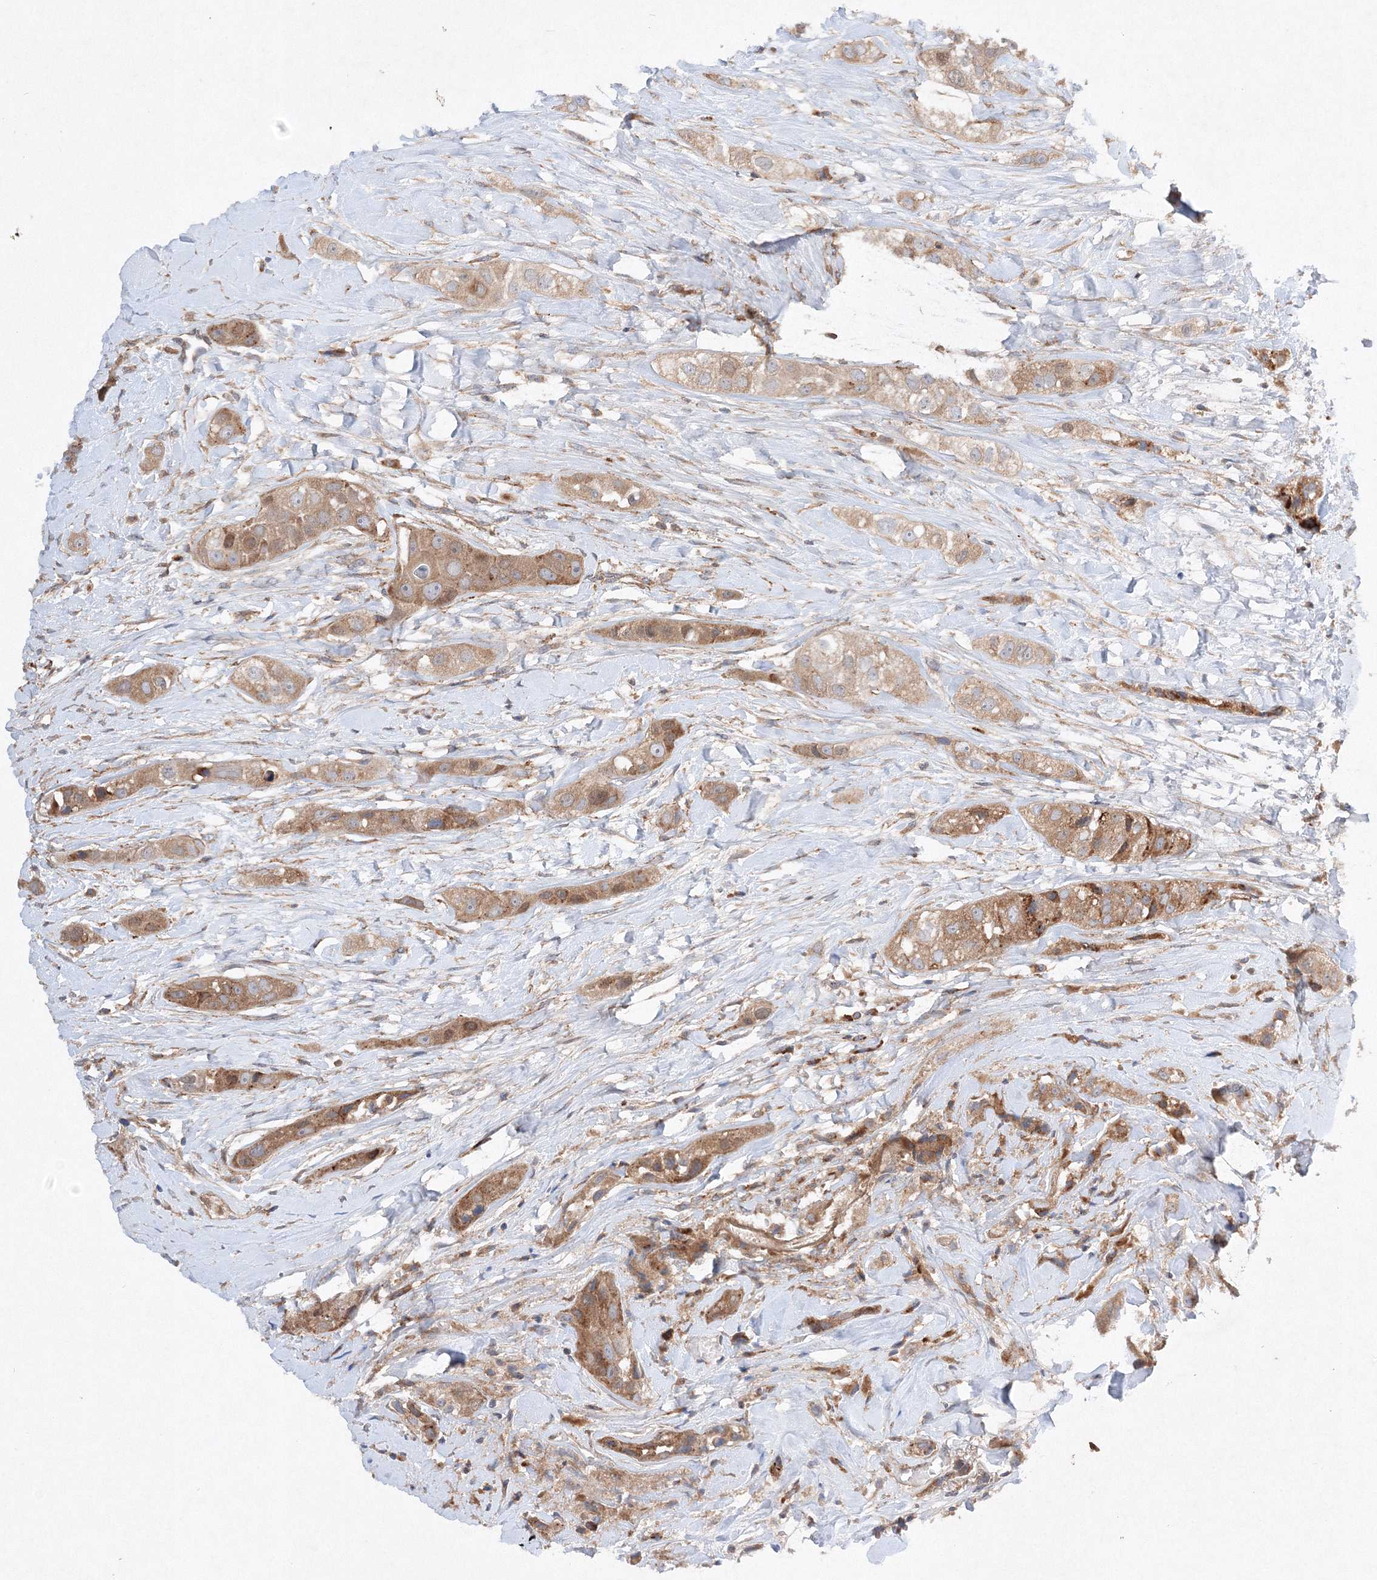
{"staining": {"intensity": "moderate", "quantity": ">75%", "location": "cytoplasmic/membranous"}, "tissue": "head and neck cancer", "cell_type": "Tumor cells", "image_type": "cancer", "snomed": [{"axis": "morphology", "description": "Normal tissue, NOS"}, {"axis": "morphology", "description": "Squamous cell carcinoma, NOS"}, {"axis": "topography", "description": "Skeletal muscle"}, {"axis": "topography", "description": "Head-Neck"}], "caption": "Squamous cell carcinoma (head and neck) stained with immunohistochemistry reveals moderate cytoplasmic/membranous expression in approximately >75% of tumor cells.", "gene": "SLC36A1", "patient": {"sex": "male", "age": 51}}